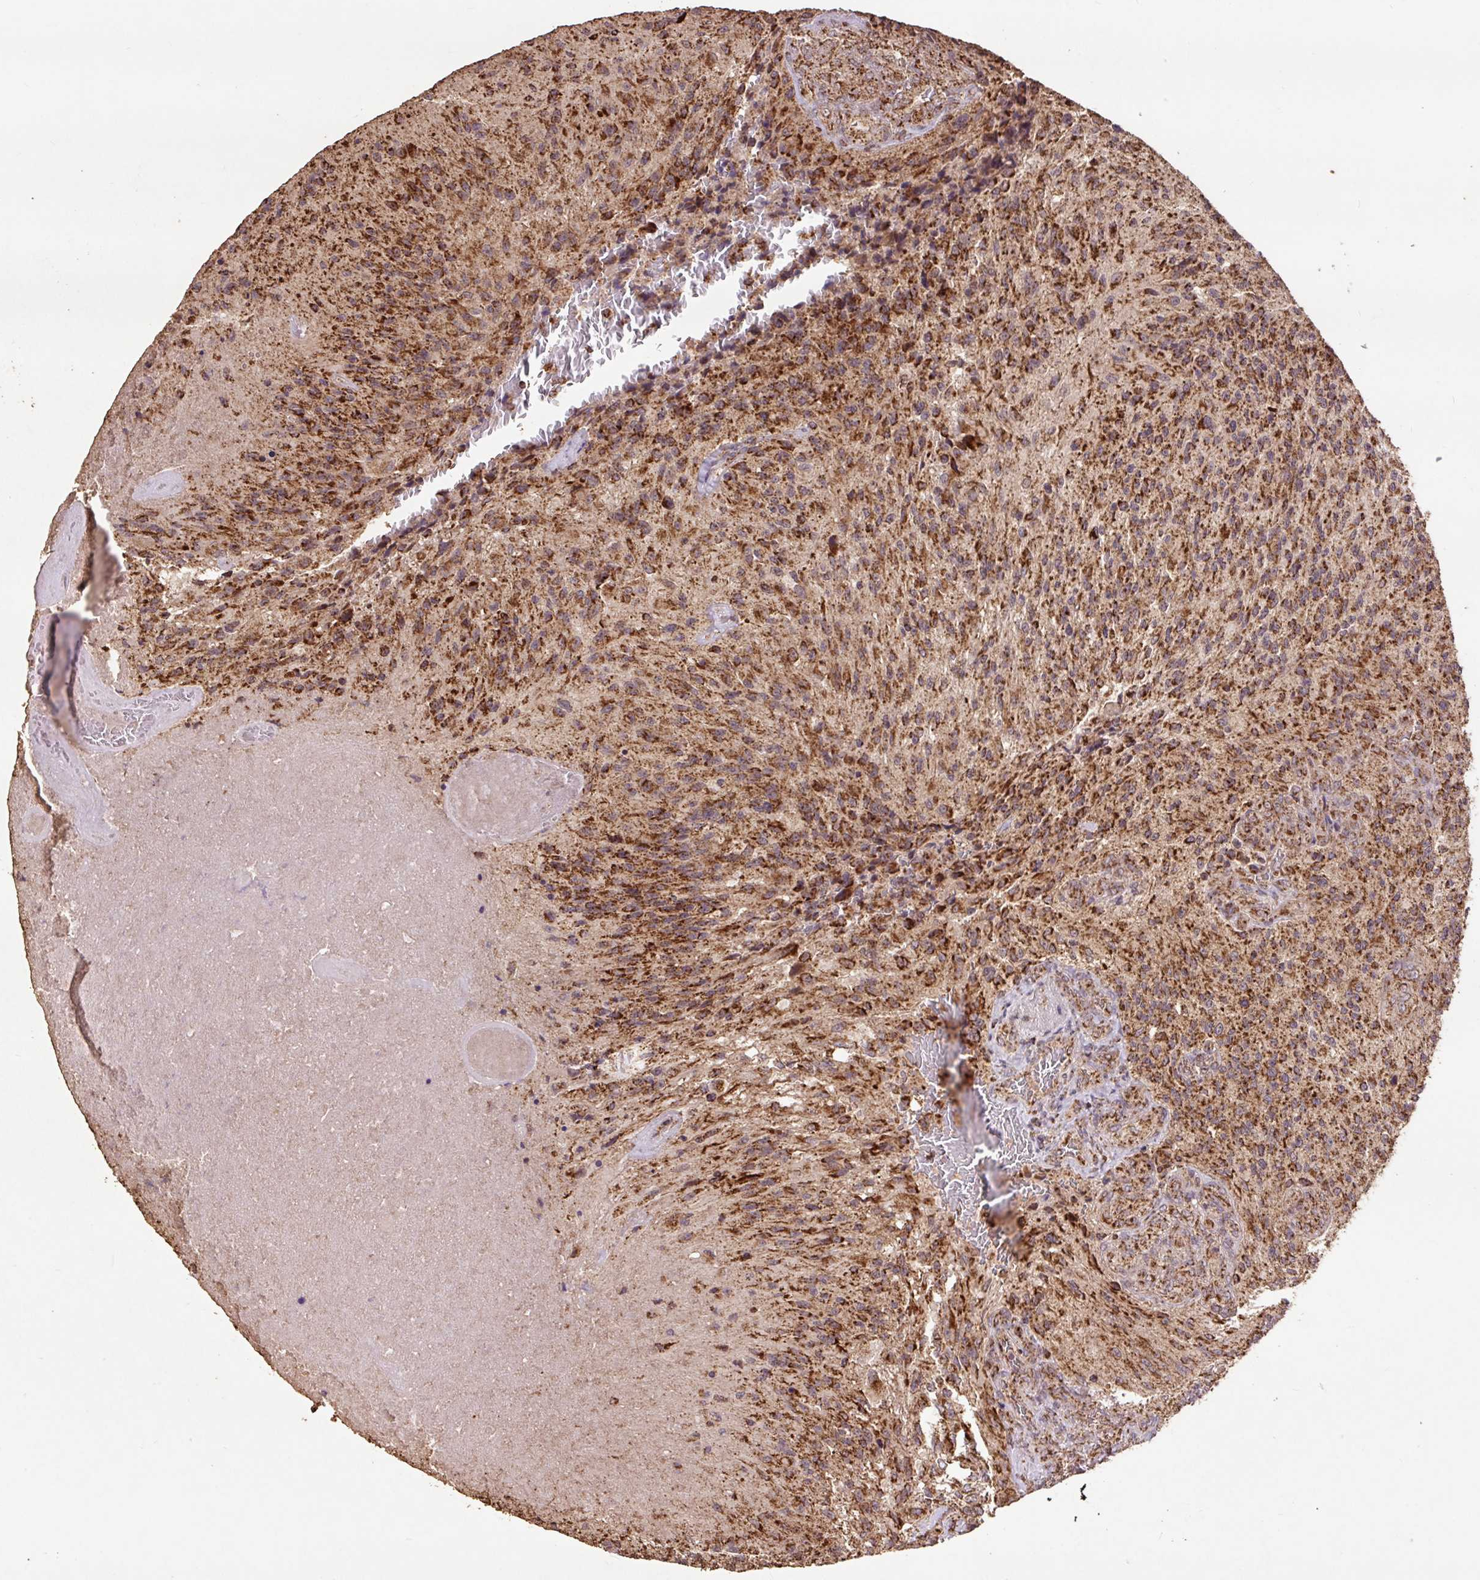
{"staining": {"intensity": "moderate", "quantity": ">75%", "location": "cytoplasmic/membranous"}, "tissue": "glioma", "cell_type": "Tumor cells", "image_type": "cancer", "snomed": [{"axis": "morphology", "description": "Normal tissue, NOS"}, {"axis": "morphology", "description": "Glioma, malignant, High grade"}, {"axis": "topography", "description": "Cerebral cortex"}], "caption": "A photomicrograph of glioma stained for a protein exhibits moderate cytoplasmic/membranous brown staining in tumor cells. Immunohistochemistry (ihc) stains the protein of interest in brown and the nuclei are stained blue.", "gene": "ATP5F1A", "patient": {"sex": "male", "age": 56}}